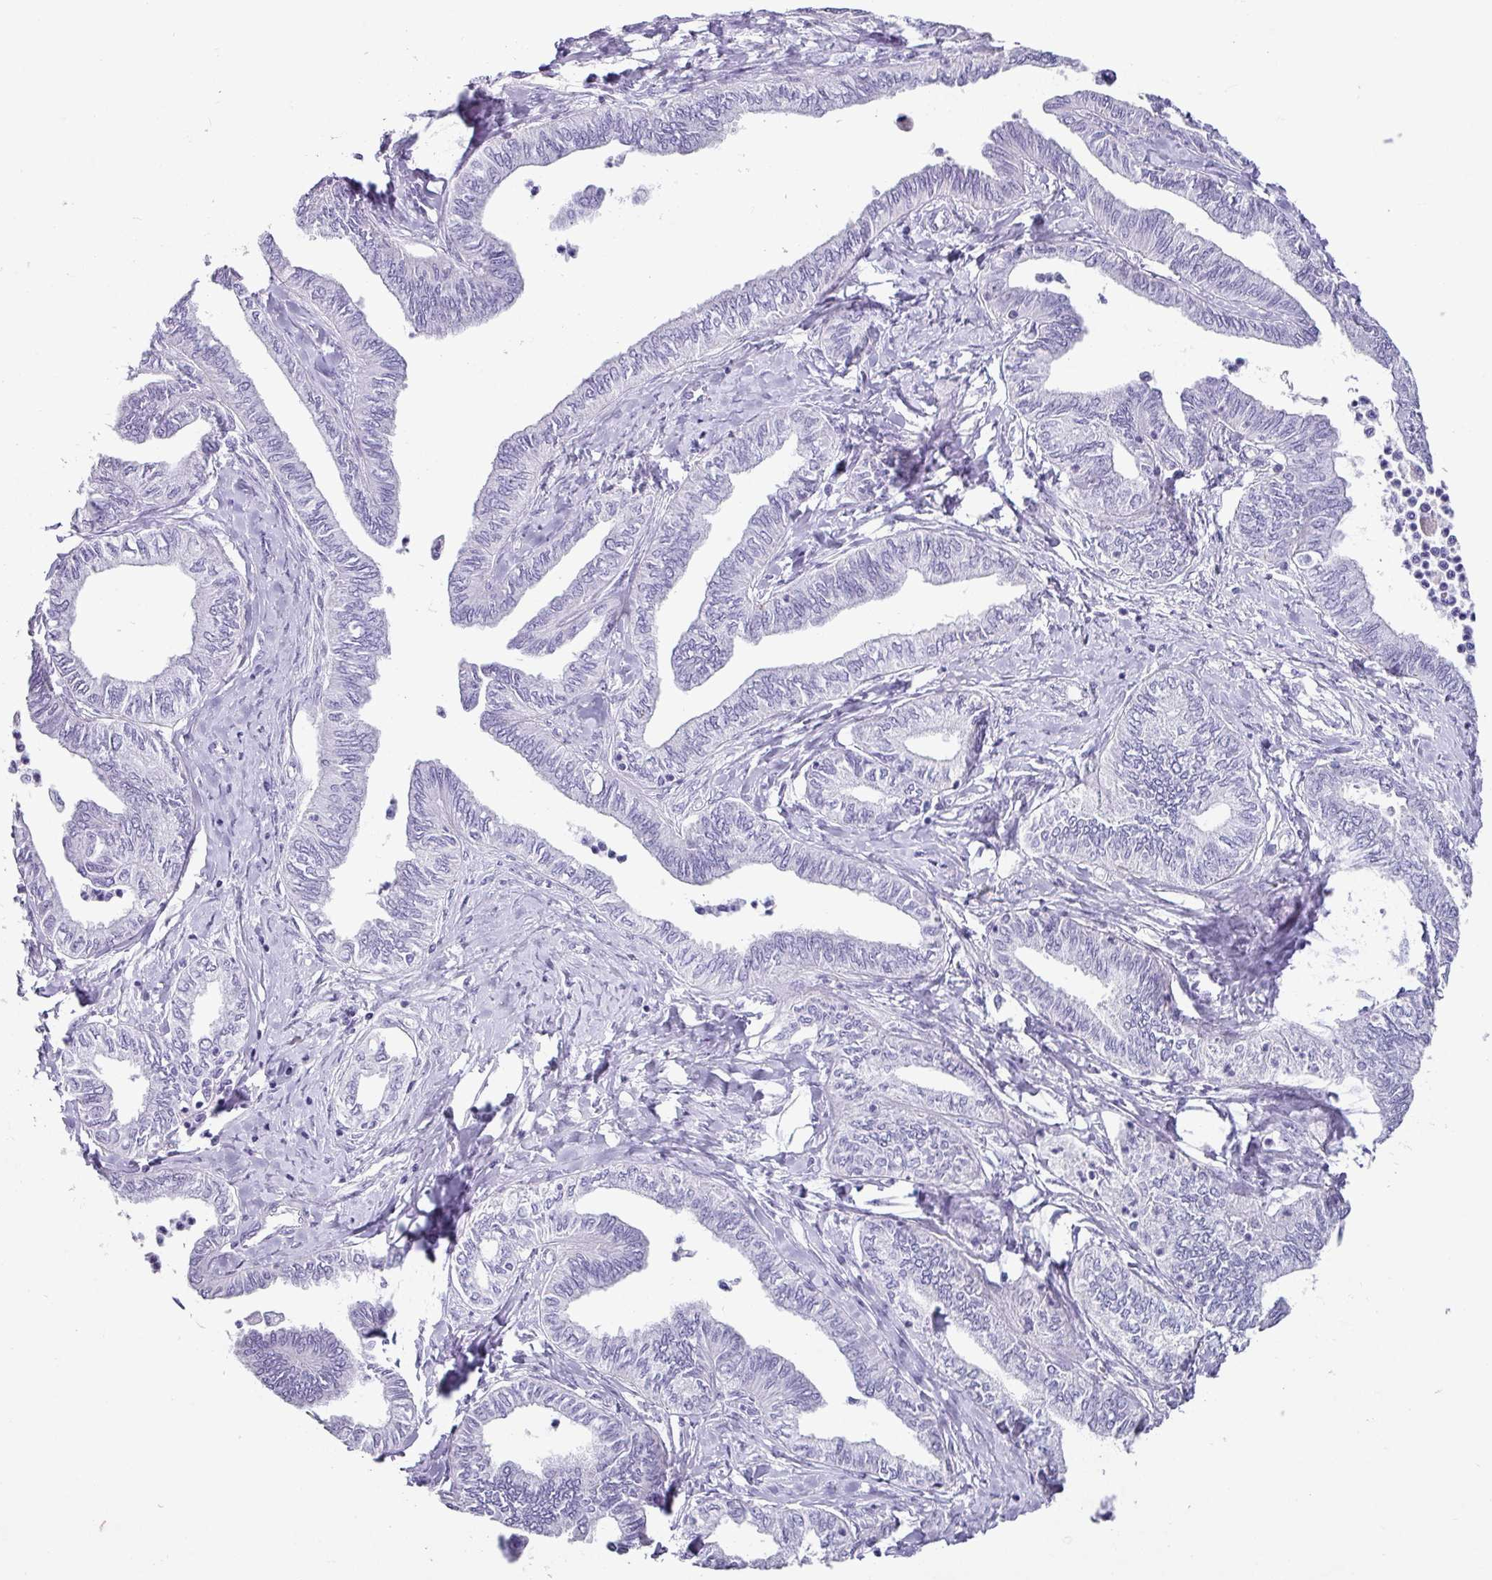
{"staining": {"intensity": "negative", "quantity": "none", "location": "none"}, "tissue": "ovarian cancer", "cell_type": "Tumor cells", "image_type": "cancer", "snomed": [{"axis": "morphology", "description": "Carcinoma, endometroid"}, {"axis": "topography", "description": "Ovary"}], "caption": "An image of human ovarian cancer is negative for staining in tumor cells.", "gene": "TRA2A", "patient": {"sex": "female", "age": 70}}